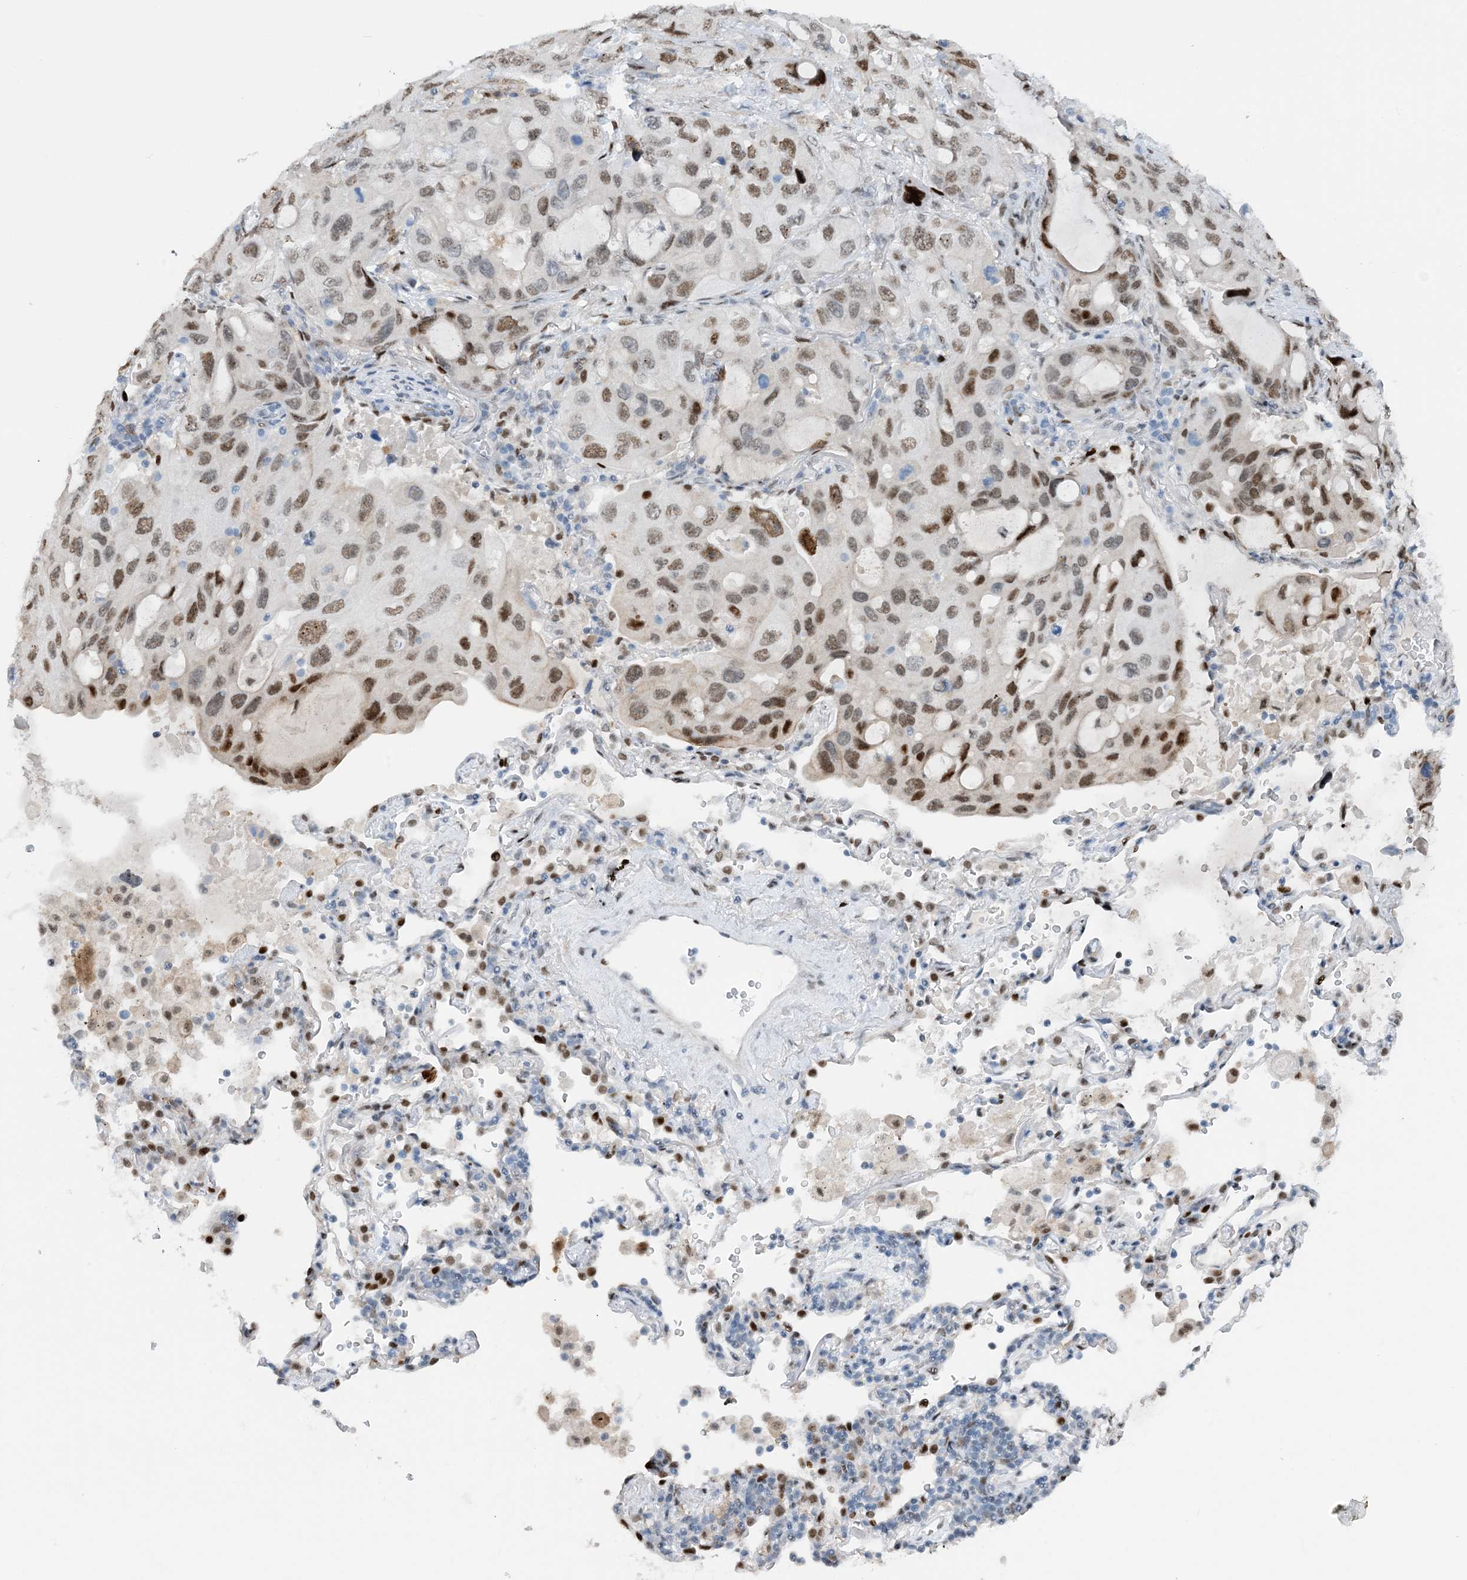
{"staining": {"intensity": "moderate", "quantity": ">75%", "location": "nuclear"}, "tissue": "lung cancer", "cell_type": "Tumor cells", "image_type": "cancer", "snomed": [{"axis": "morphology", "description": "Squamous cell carcinoma, NOS"}, {"axis": "topography", "description": "Lung"}], "caption": "Protein staining displays moderate nuclear staining in approximately >75% of tumor cells in lung cancer.", "gene": "HEMK1", "patient": {"sex": "female", "age": 73}}